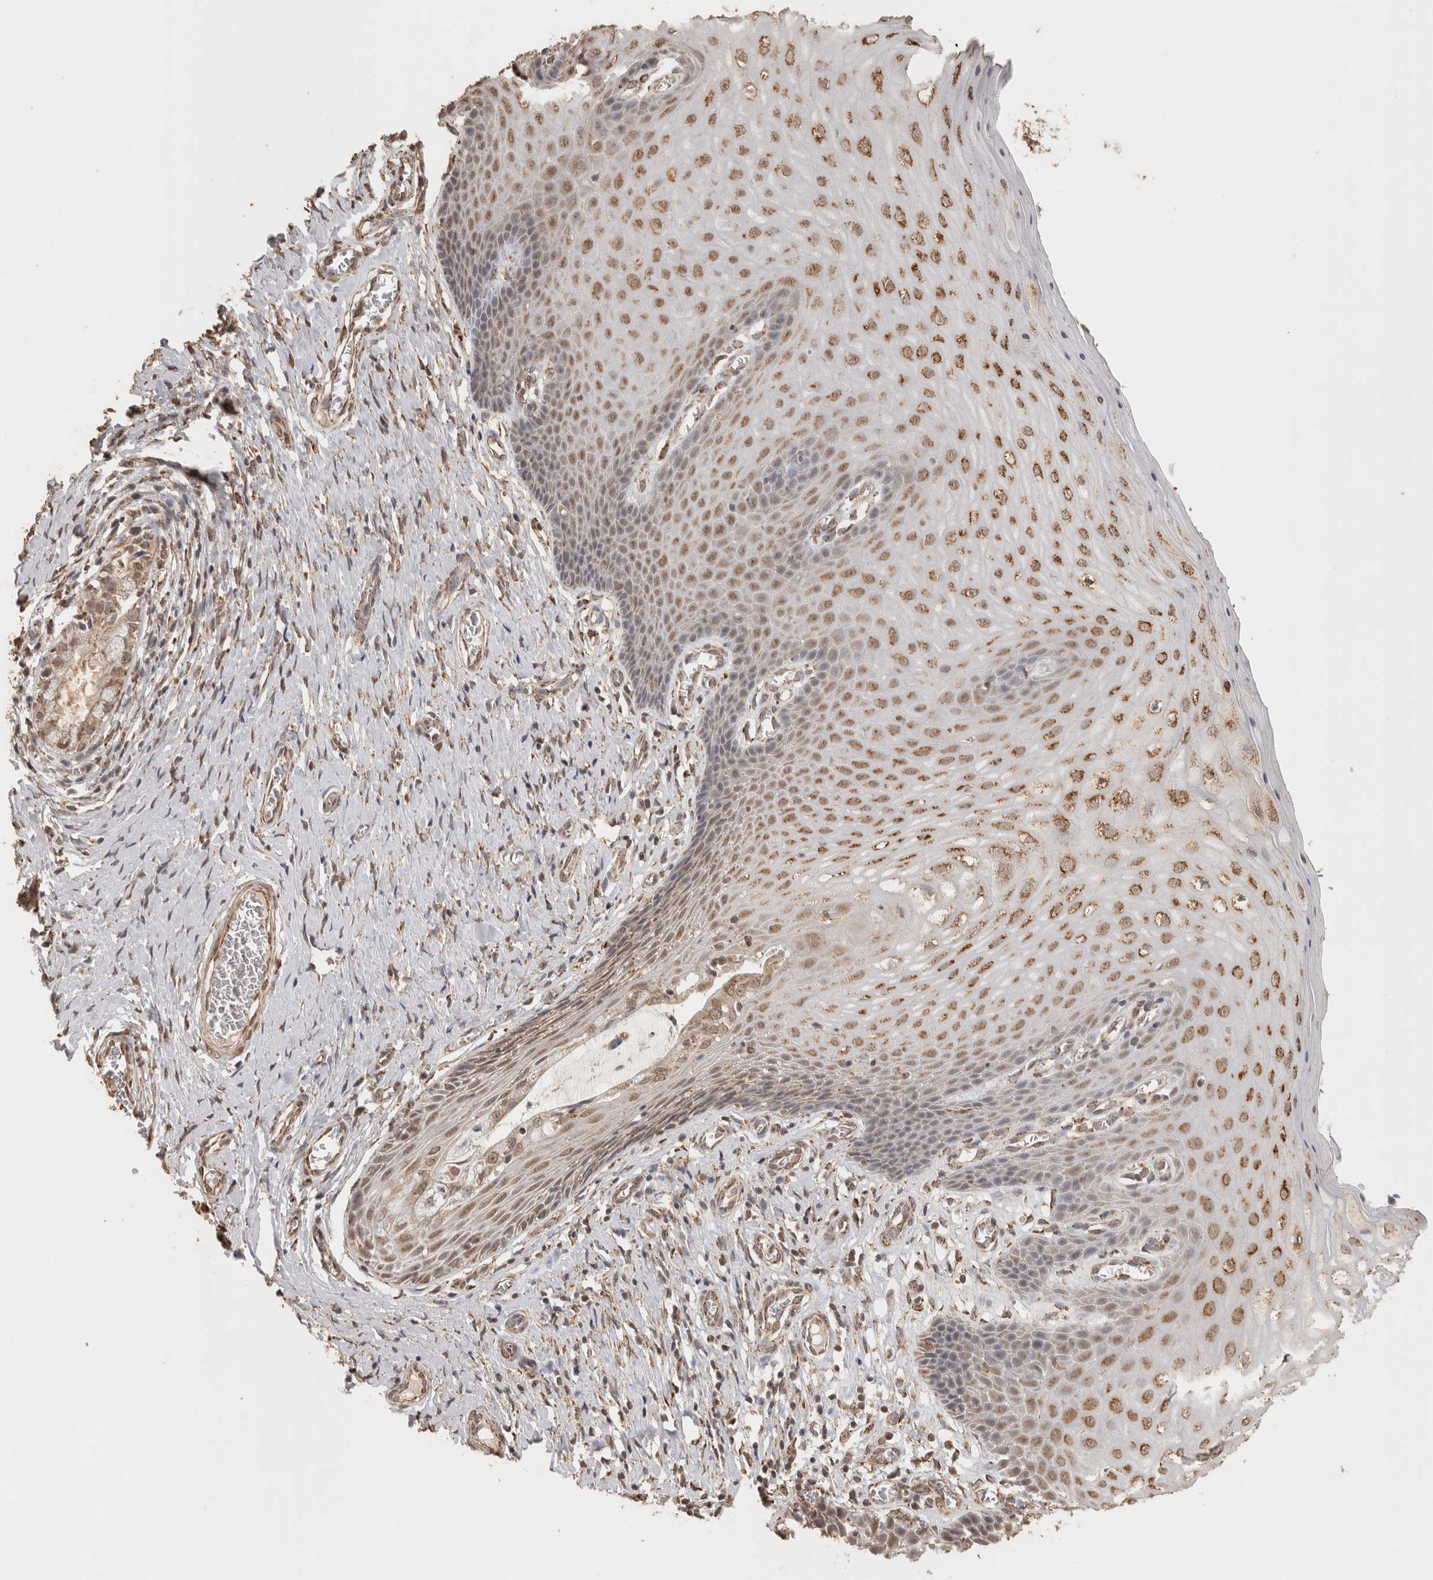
{"staining": {"intensity": "moderate", "quantity": ">75%", "location": "cytoplasmic/membranous"}, "tissue": "cervix", "cell_type": "Glandular cells", "image_type": "normal", "snomed": [{"axis": "morphology", "description": "Normal tissue, NOS"}, {"axis": "topography", "description": "Cervix"}], "caption": "Immunohistochemical staining of unremarkable human cervix demonstrates >75% levels of moderate cytoplasmic/membranous protein expression in approximately >75% of glandular cells. (IHC, brightfield microscopy, high magnification).", "gene": "BNIP3L", "patient": {"sex": "female", "age": 55}}